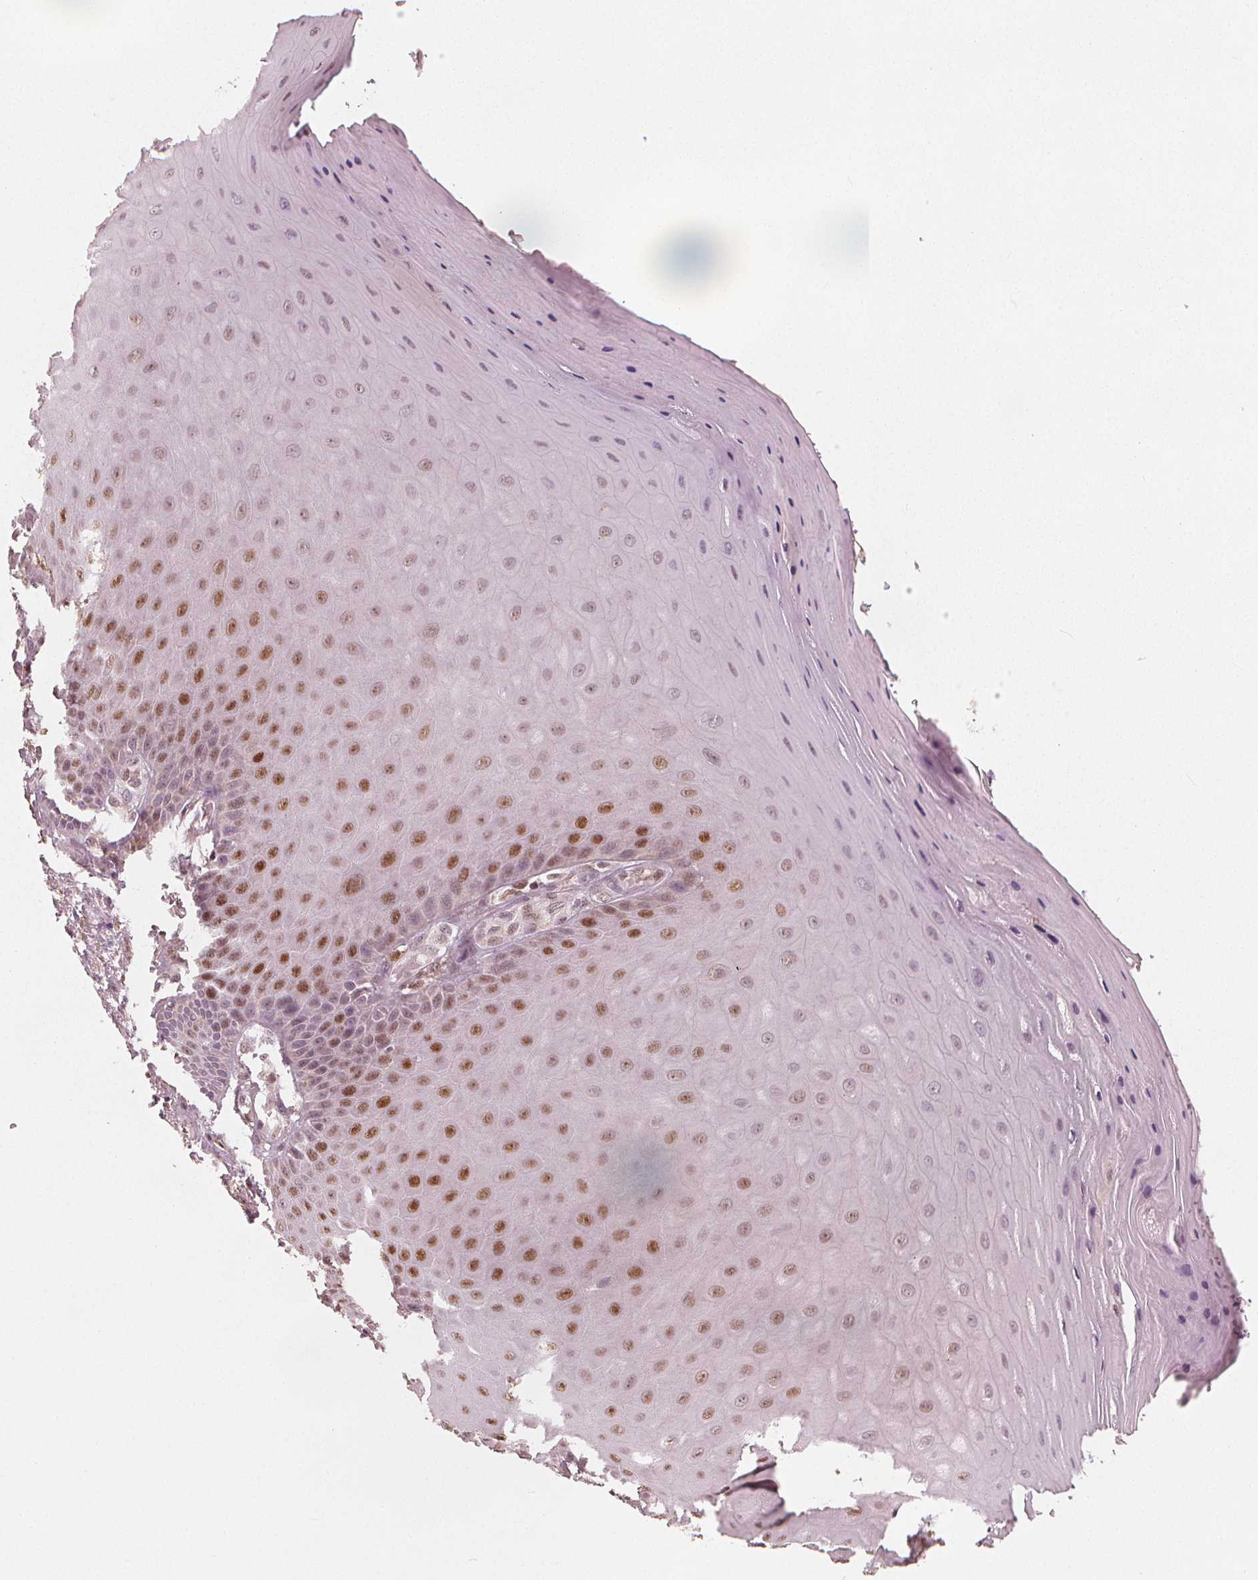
{"staining": {"intensity": "strong", "quantity": "25%-75%", "location": "nuclear"}, "tissue": "vagina", "cell_type": "Squamous epithelial cells", "image_type": "normal", "snomed": [{"axis": "morphology", "description": "Normal tissue, NOS"}, {"axis": "topography", "description": "Vagina"}], "caption": "Immunohistochemical staining of normal vagina shows 25%-75% levels of strong nuclear protein positivity in about 25%-75% of squamous epithelial cells. Nuclei are stained in blue.", "gene": "SQSTM1", "patient": {"sex": "female", "age": 83}}